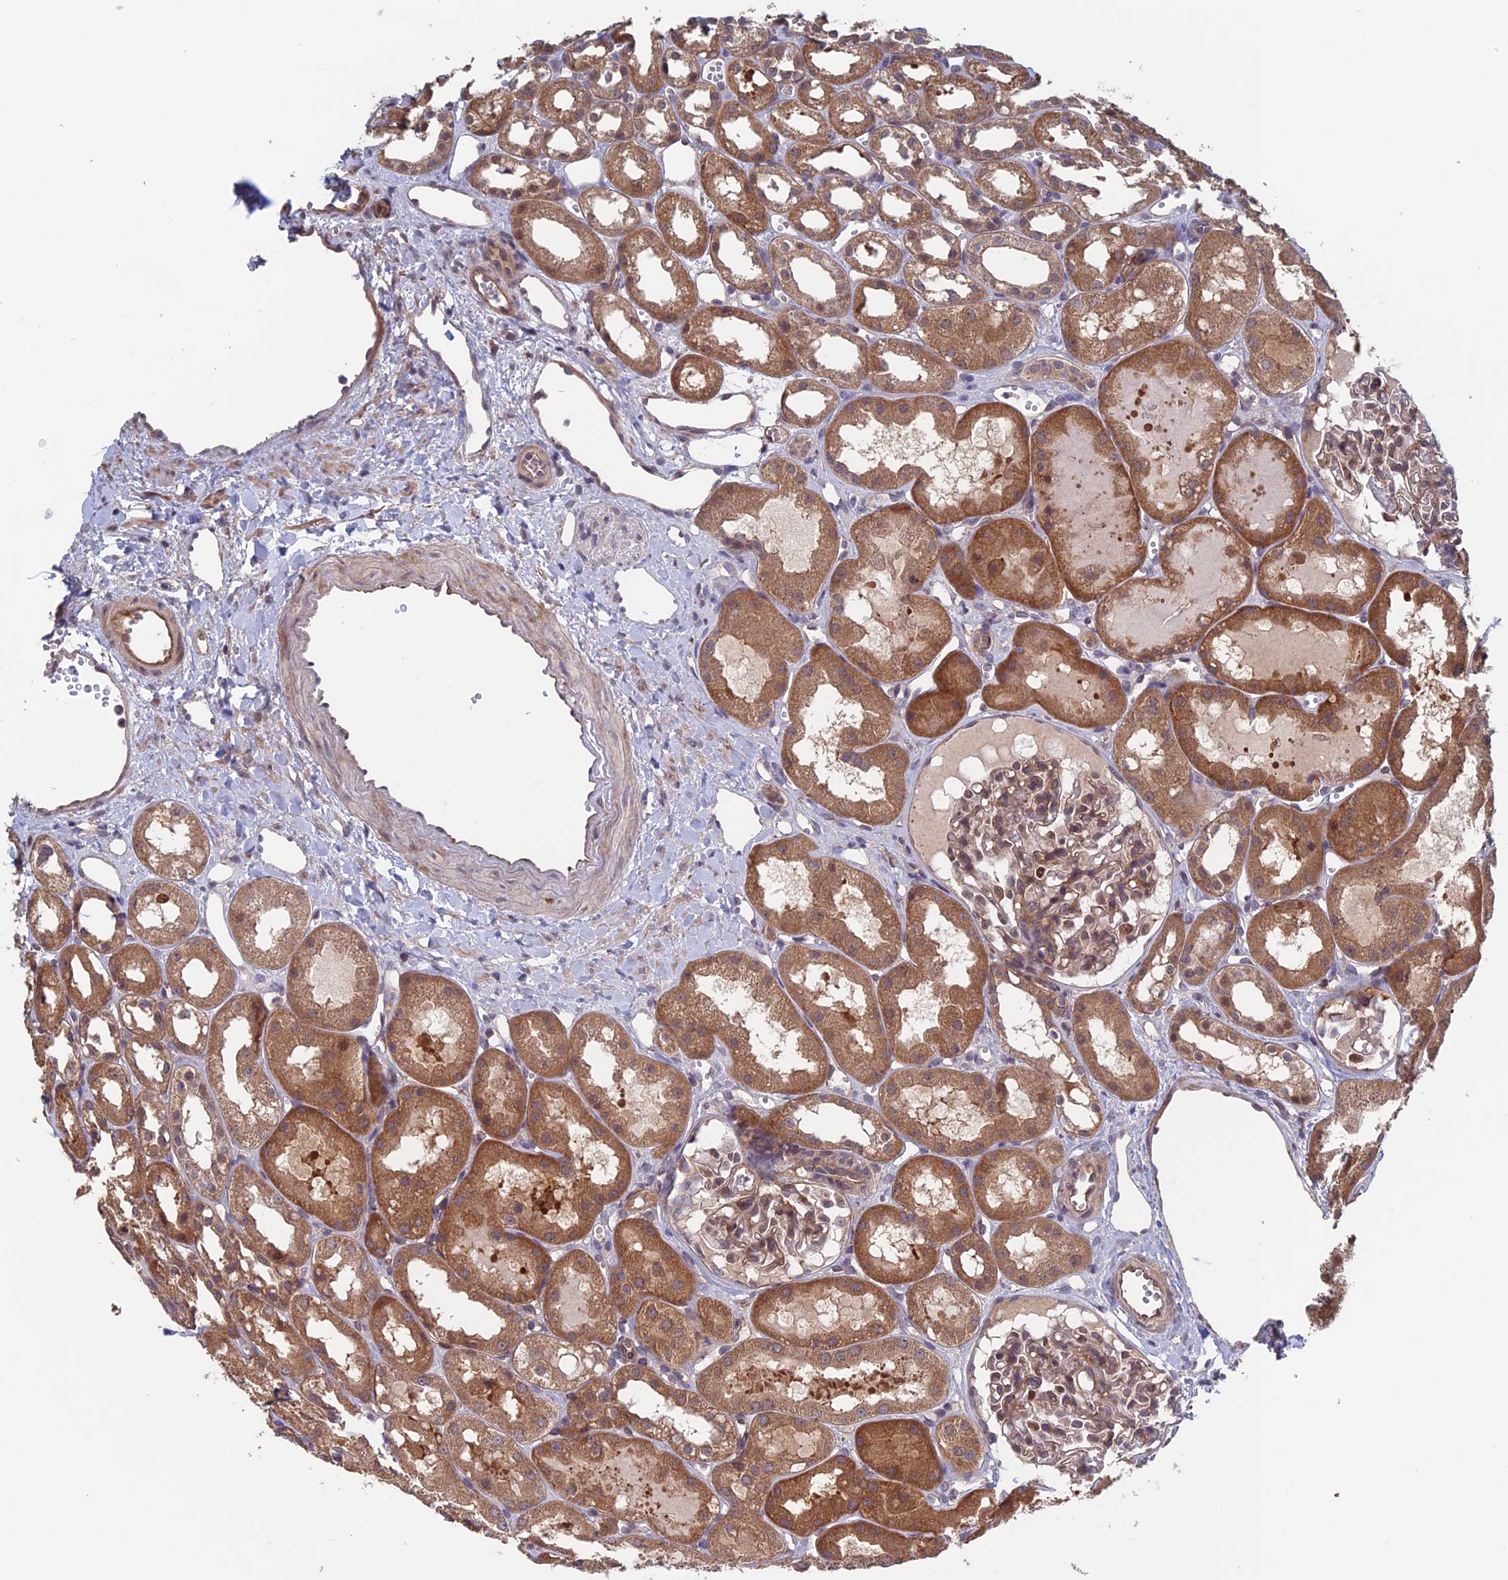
{"staining": {"intensity": "weak", "quantity": ">75%", "location": "cytoplasmic/membranous"}, "tissue": "kidney", "cell_type": "Cells in glomeruli", "image_type": "normal", "snomed": [{"axis": "morphology", "description": "Normal tissue, NOS"}, {"axis": "topography", "description": "Kidney"}], "caption": "Immunohistochemistry (IHC) image of normal human kidney stained for a protein (brown), which reveals low levels of weak cytoplasmic/membranous staining in approximately >75% of cells in glomeruli.", "gene": "NUDT16L1", "patient": {"sex": "male", "age": 16}}